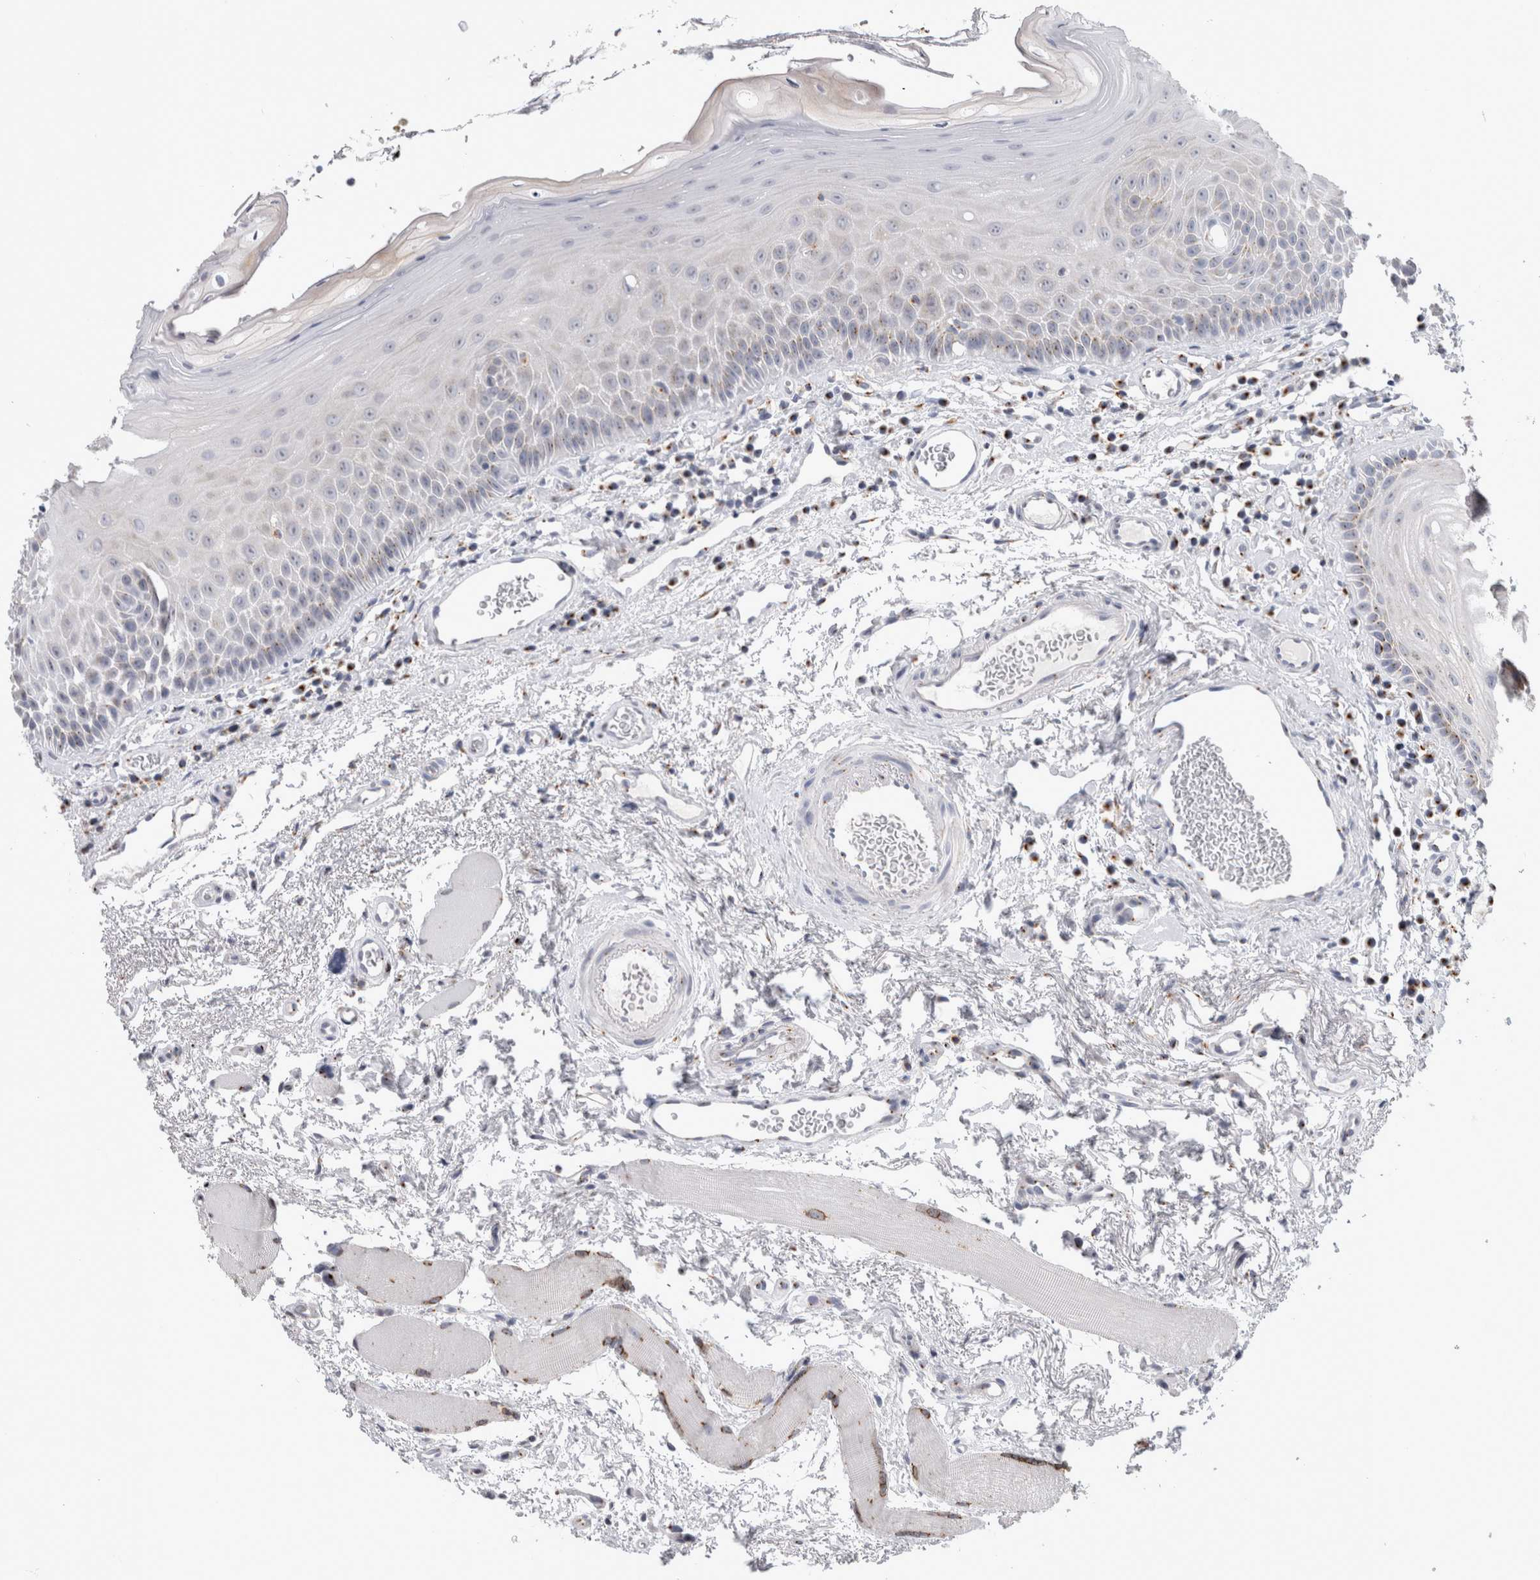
{"staining": {"intensity": "moderate", "quantity": "25%-75%", "location": "cytoplasmic/membranous"}, "tissue": "oral mucosa", "cell_type": "Squamous epithelial cells", "image_type": "normal", "snomed": [{"axis": "morphology", "description": "Normal tissue, NOS"}, {"axis": "topography", "description": "Skeletal muscle"}, {"axis": "topography", "description": "Oral tissue"}, {"axis": "topography", "description": "Peripheral nerve tissue"}], "caption": "The photomicrograph demonstrates staining of unremarkable oral mucosa, revealing moderate cytoplasmic/membranous protein staining (brown color) within squamous epithelial cells.", "gene": "AKAP9", "patient": {"sex": "female", "age": 84}}